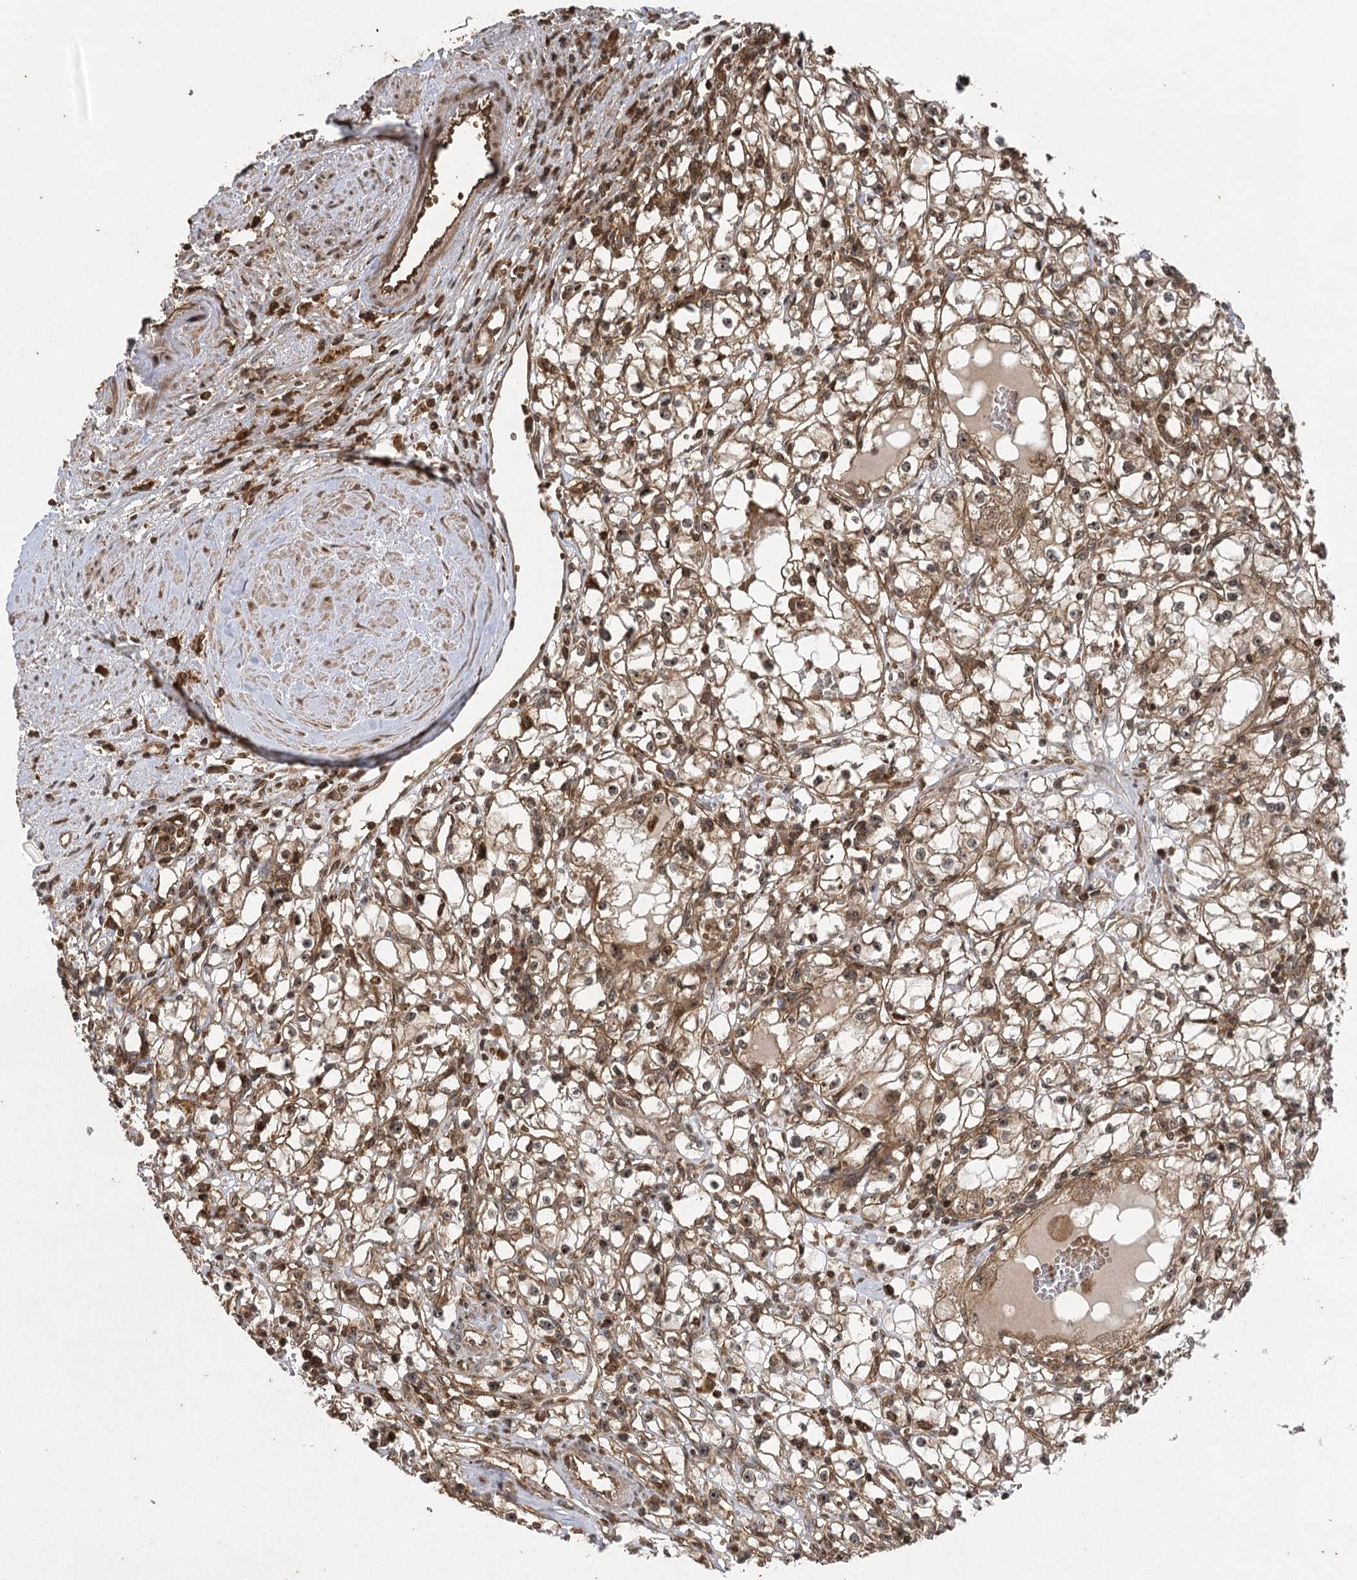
{"staining": {"intensity": "moderate", "quantity": ">75%", "location": "cytoplasmic/membranous,nuclear"}, "tissue": "renal cancer", "cell_type": "Tumor cells", "image_type": "cancer", "snomed": [{"axis": "morphology", "description": "Adenocarcinoma, NOS"}, {"axis": "topography", "description": "Kidney"}], "caption": "Renal cancer stained with a brown dye demonstrates moderate cytoplasmic/membranous and nuclear positive positivity in about >75% of tumor cells.", "gene": "IL11RA", "patient": {"sex": "male", "age": 56}}